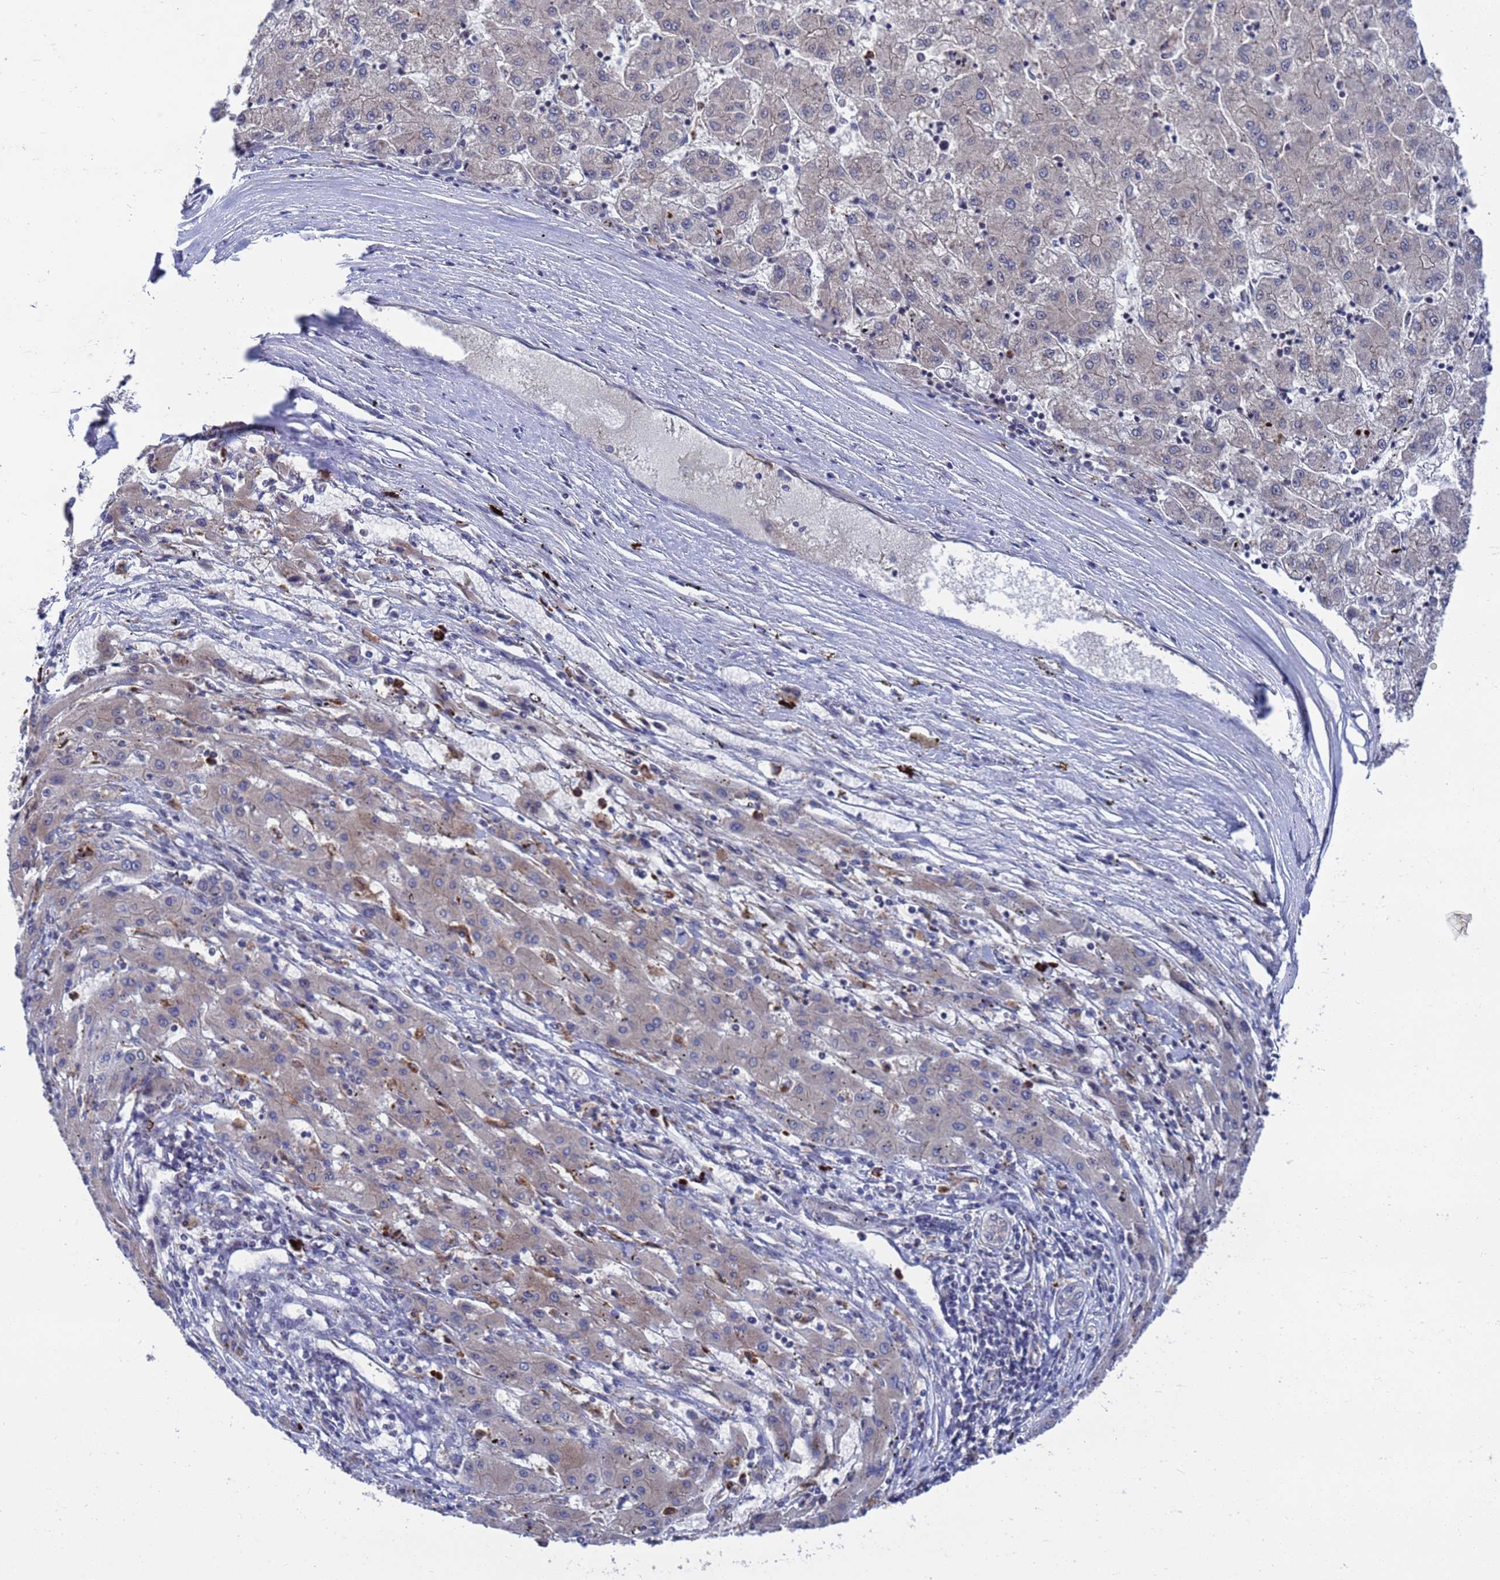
{"staining": {"intensity": "negative", "quantity": "none", "location": "none"}, "tissue": "liver cancer", "cell_type": "Tumor cells", "image_type": "cancer", "snomed": [{"axis": "morphology", "description": "Carcinoma, Hepatocellular, NOS"}, {"axis": "topography", "description": "Liver"}], "caption": "An IHC photomicrograph of liver hepatocellular carcinoma is shown. There is no staining in tumor cells of liver hepatocellular carcinoma.", "gene": "TMBIM6", "patient": {"sex": "male", "age": 72}}